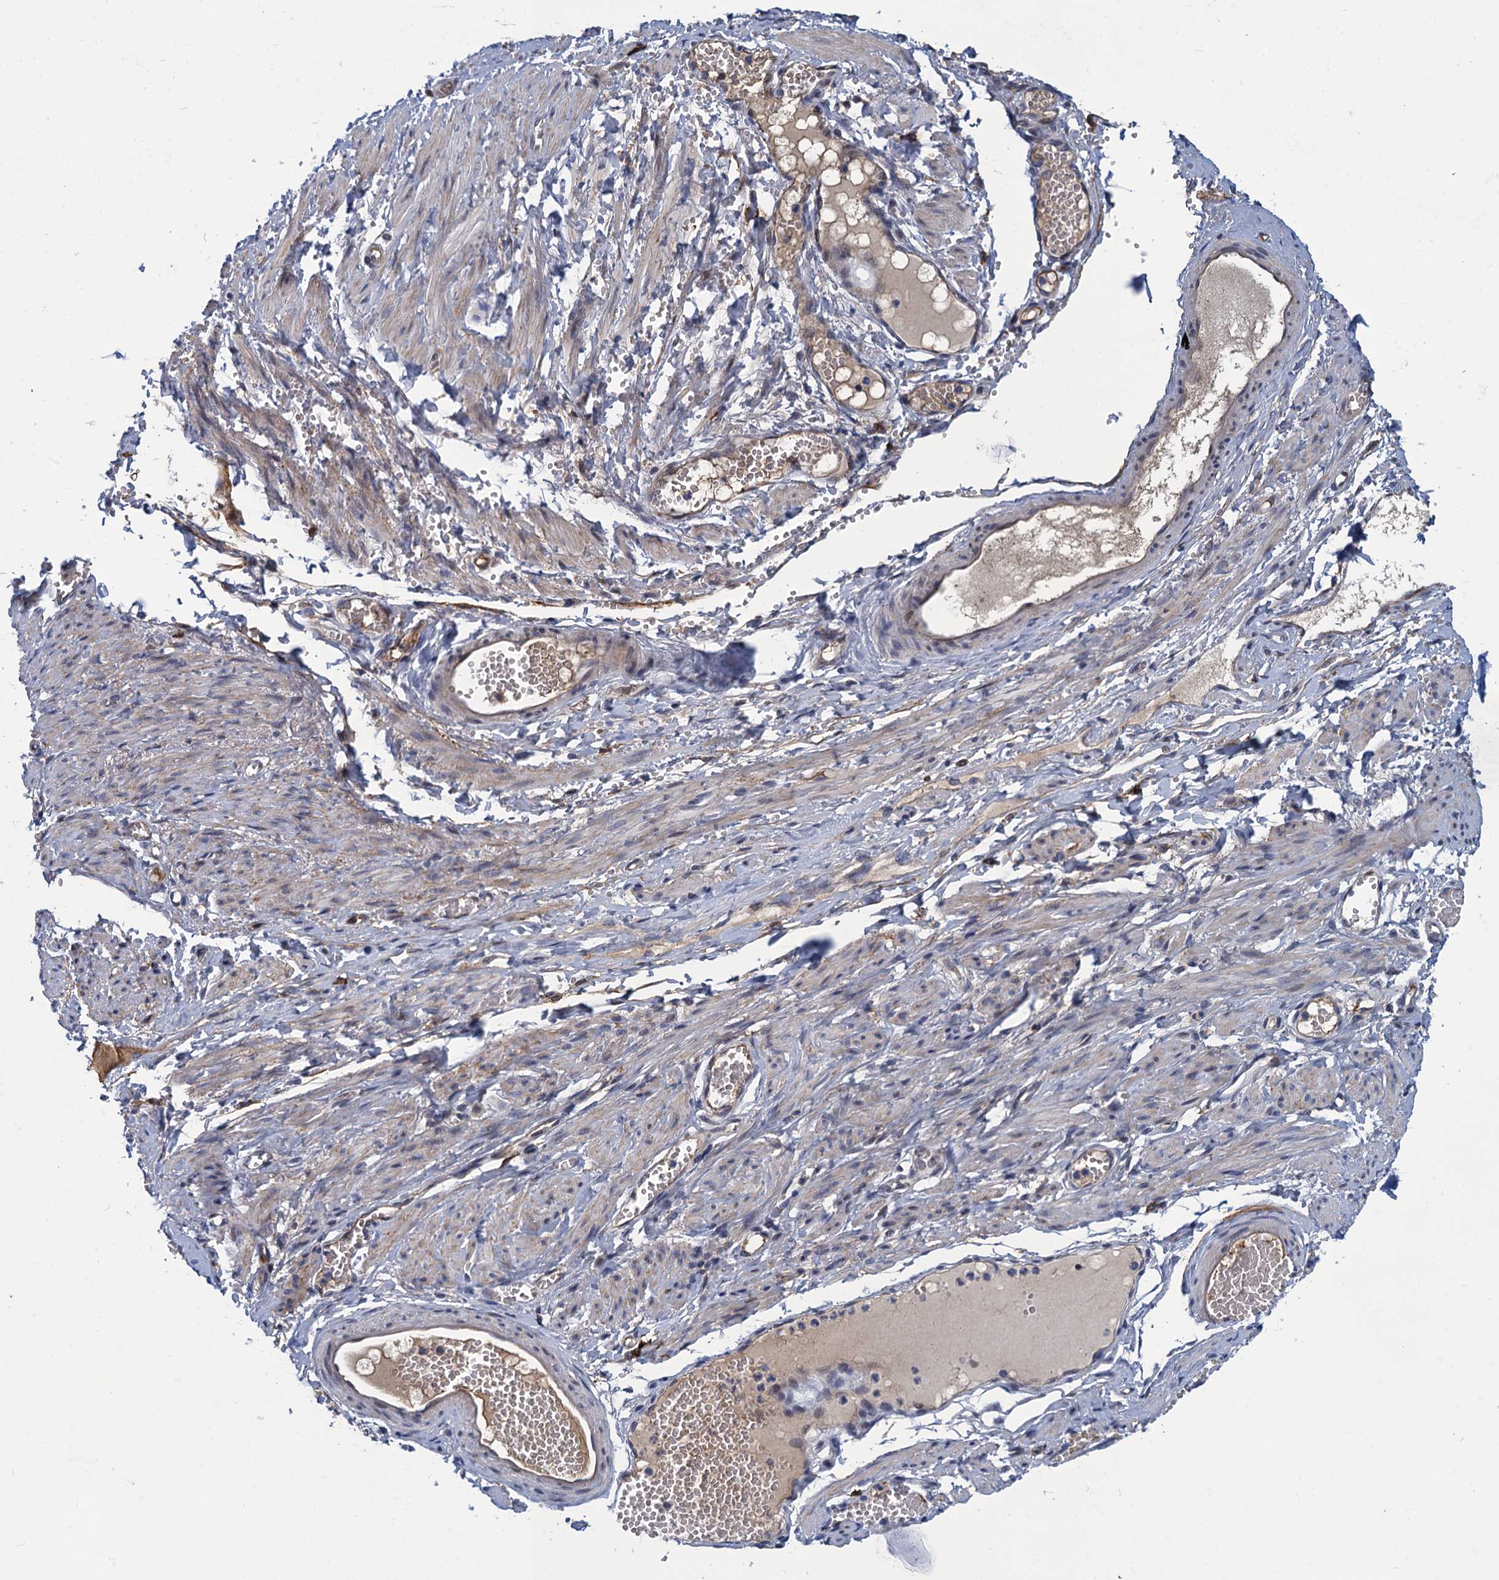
{"staining": {"intensity": "negative", "quantity": "none", "location": "none"}, "tissue": "soft tissue", "cell_type": "Chondrocytes", "image_type": "normal", "snomed": [{"axis": "morphology", "description": "Normal tissue, NOS"}, {"axis": "topography", "description": "Smooth muscle"}, {"axis": "topography", "description": "Peripheral nerve tissue"}], "caption": "A micrograph of human soft tissue is negative for staining in chondrocytes. Brightfield microscopy of IHC stained with DAB (brown) and hematoxylin (blue), captured at high magnification.", "gene": "DNHD1", "patient": {"sex": "female", "age": 39}}